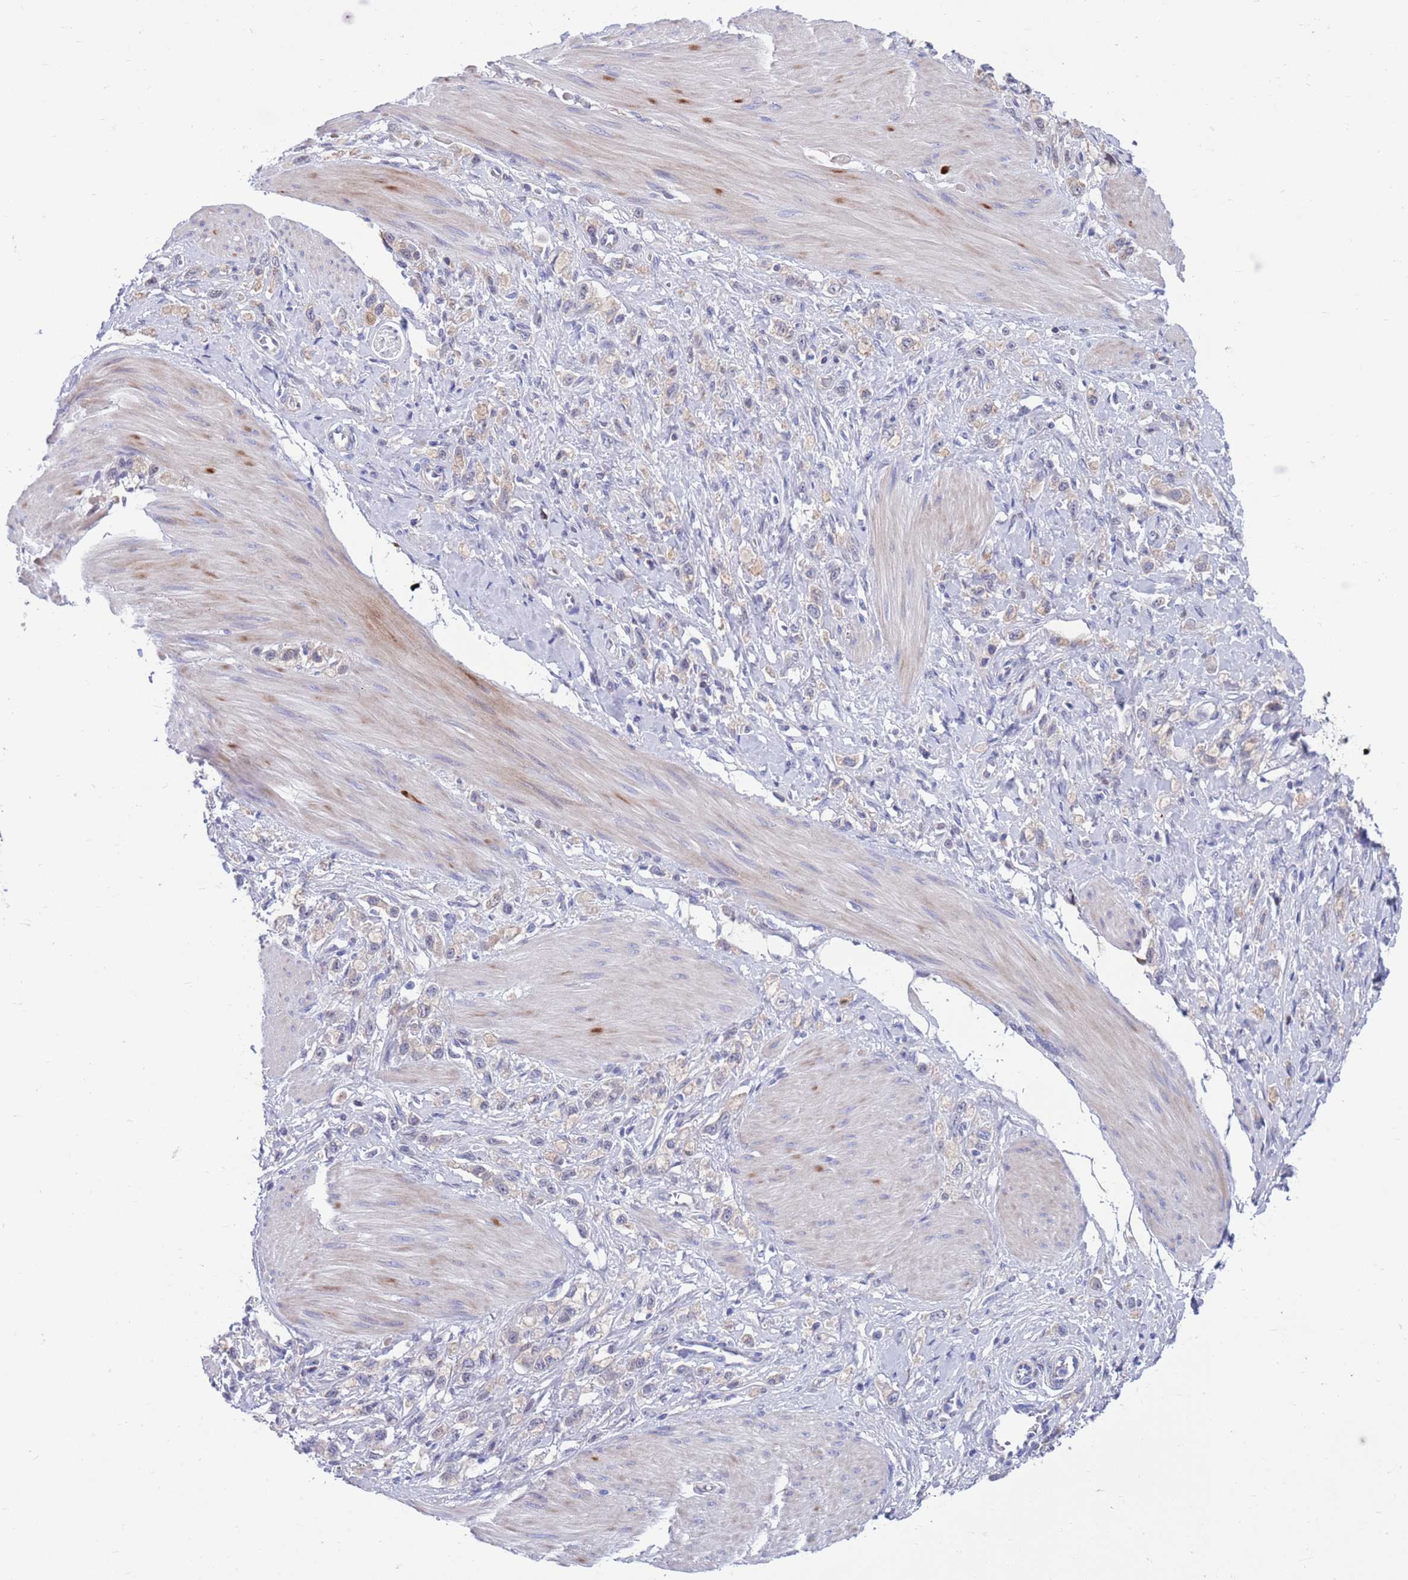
{"staining": {"intensity": "negative", "quantity": "none", "location": "none"}, "tissue": "stomach cancer", "cell_type": "Tumor cells", "image_type": "cancer", "snomed": [{"axis": "morphology", "description": "Adenocarcinoma, NOS"}, {"axis": "topography", "description": "Stomach"}], "caption": "Protein analysis of adenocarcinoma (stomach) displays no significant expression in tumor cells.", "gene": "KLHL29", "patient": {"sex": "female", "age": 65}}